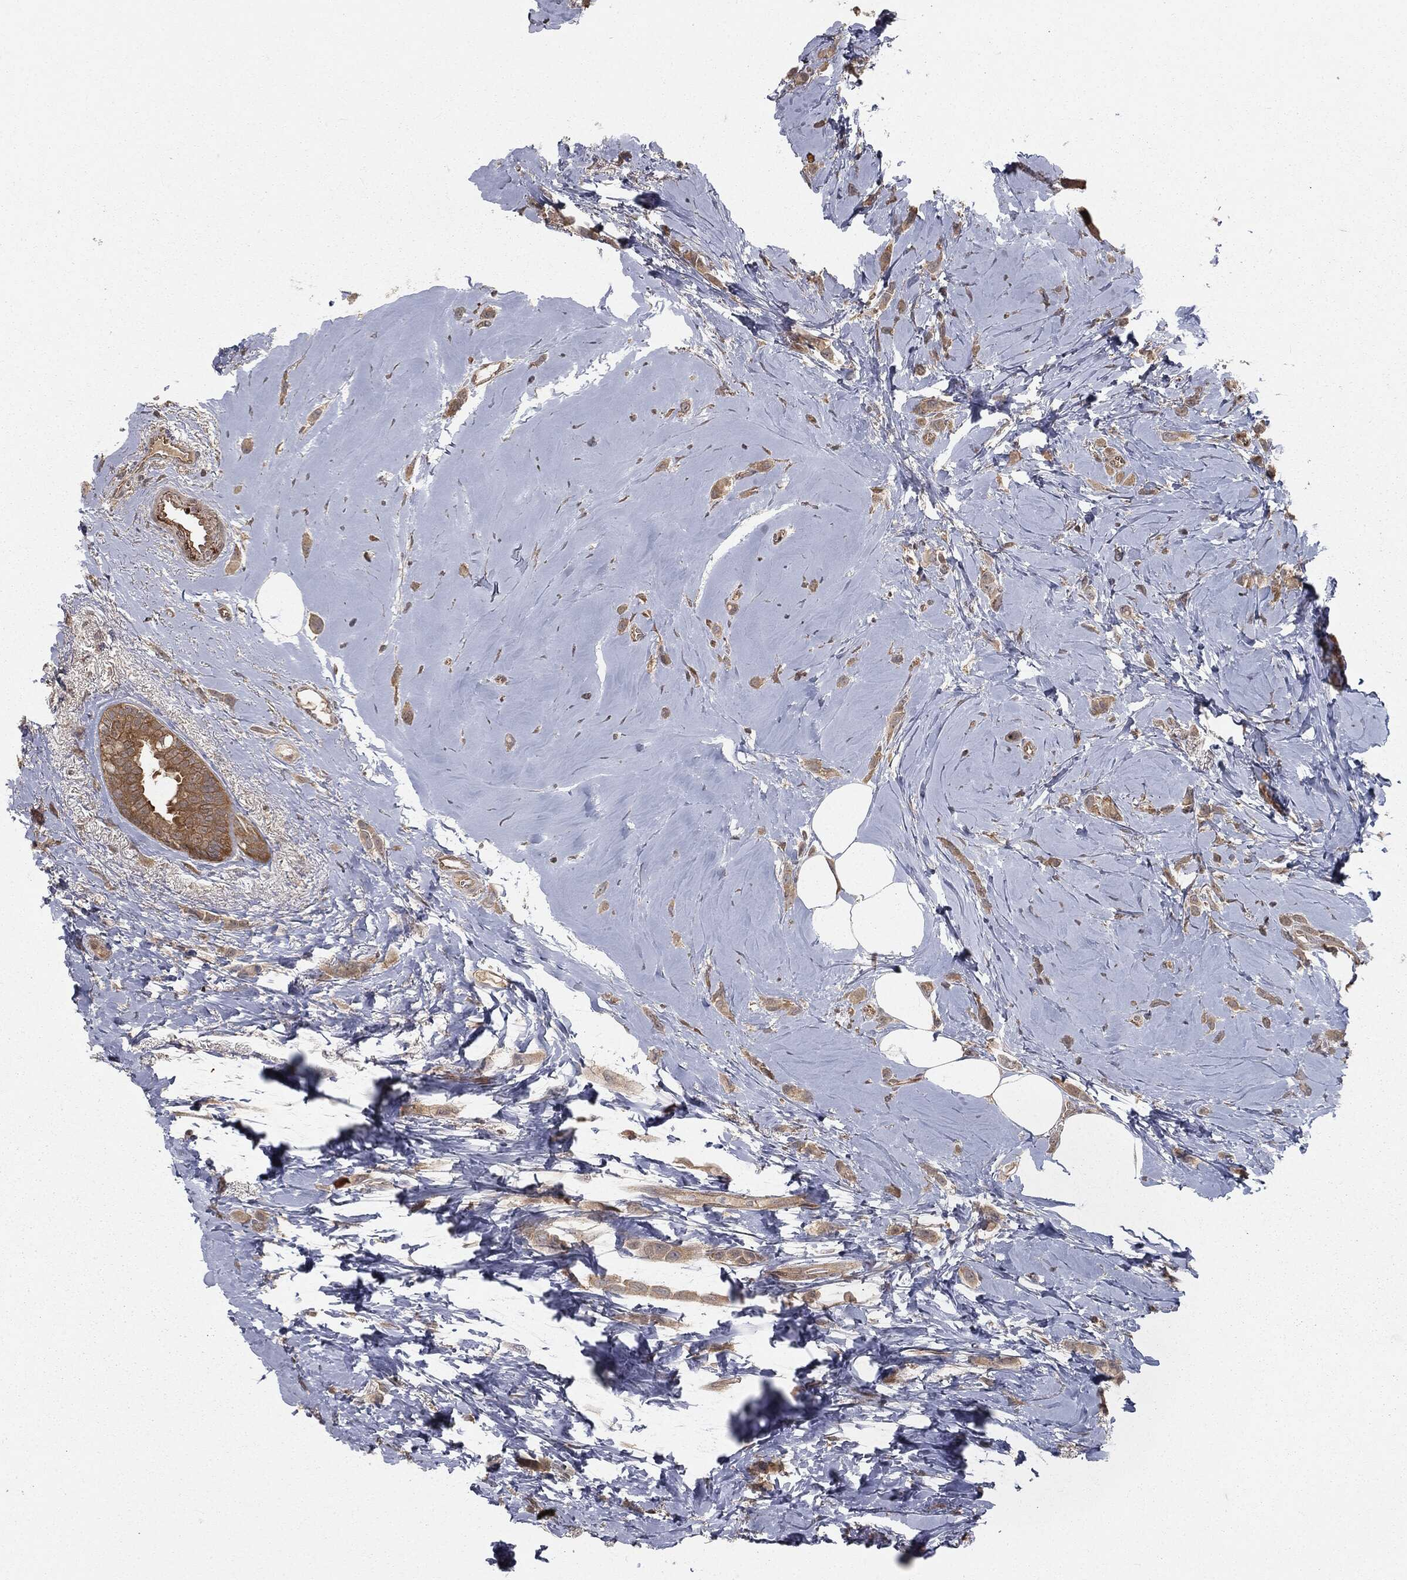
{"staining": {"intensity": "weak", "quantity": ">75%", "location": "cytoplasmic/membranous"}, "tissue": "breast cancer", "cell_type": "Tumor cells", "image_type": "cancer", "snomed": [{"axis": "morphology", "description": "Lobular carcinoma"}, {"axis": "topography", "description": "Breast"}], "caption": "The image displays immunohistochemical staining of breast lobular carcinoma. There is weak cytoplasmic/membranous staining is identified in approximately >75% of tumor cells.", "gene": "FBXO7", "patient": {"sex": "female", "age": 66}}